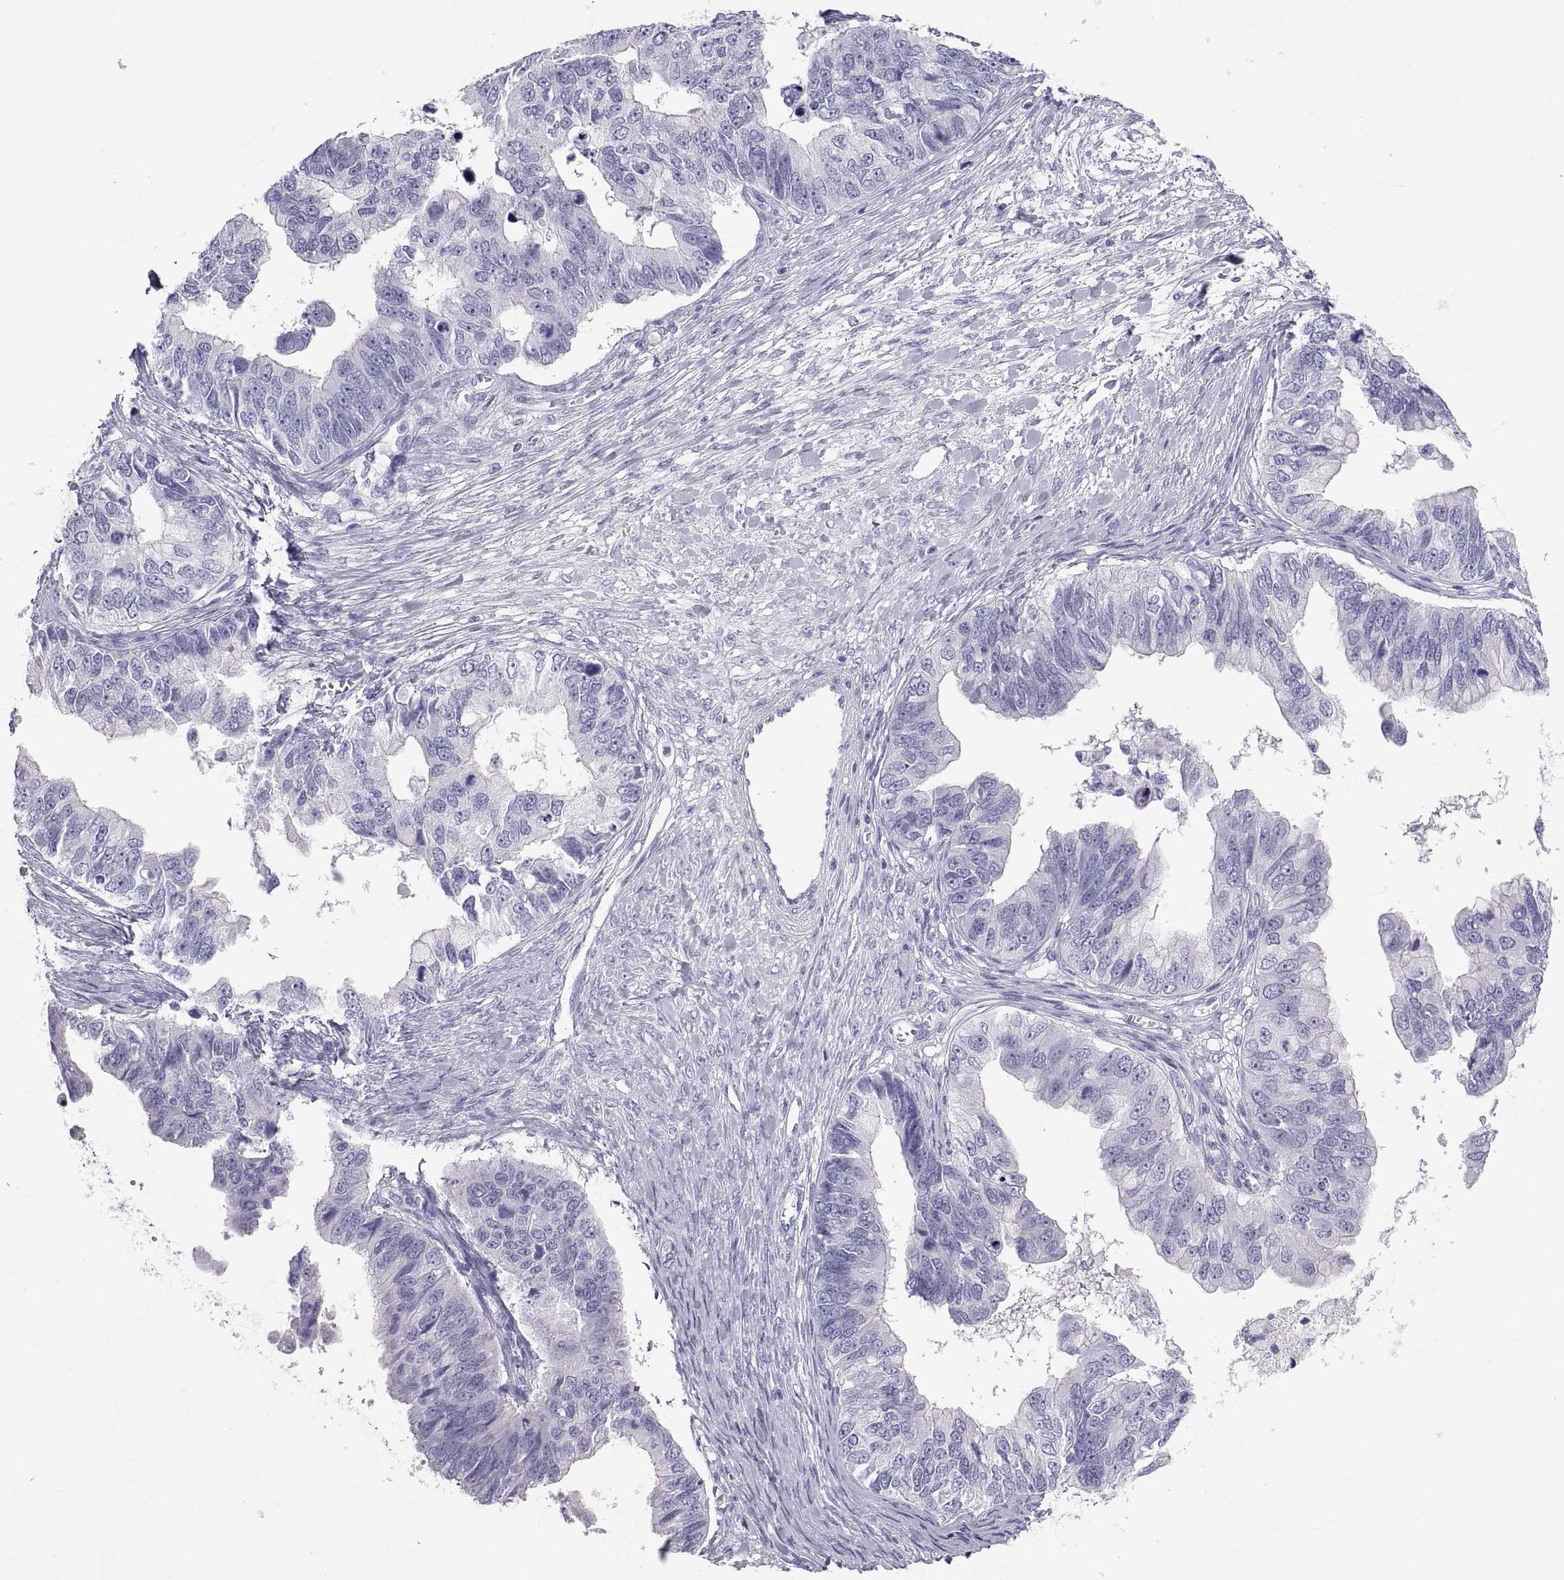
{"staining": {"intensity": "negative", "quantity": "none", "location": "none"}, "tissue": "ovarian cancer", "cell_type": "Tumor cells", "image_type": "cancer", "snomed": [{"axis": "morphology", "description": "Cystadenocarcinoma, mucinous, NOS"}, {"axis": "topography", "description": "Ovary"}], "caption": "An immunohistochemistry (IHC) image of mucinous cystadenocarcinoma (ovarian) is shown. There is no staining in tumor cells of mucinous cystadenocarcinoma (ovarian).", "gene": "RNASE12", "patient": {"sex": "female", "age": 76}}